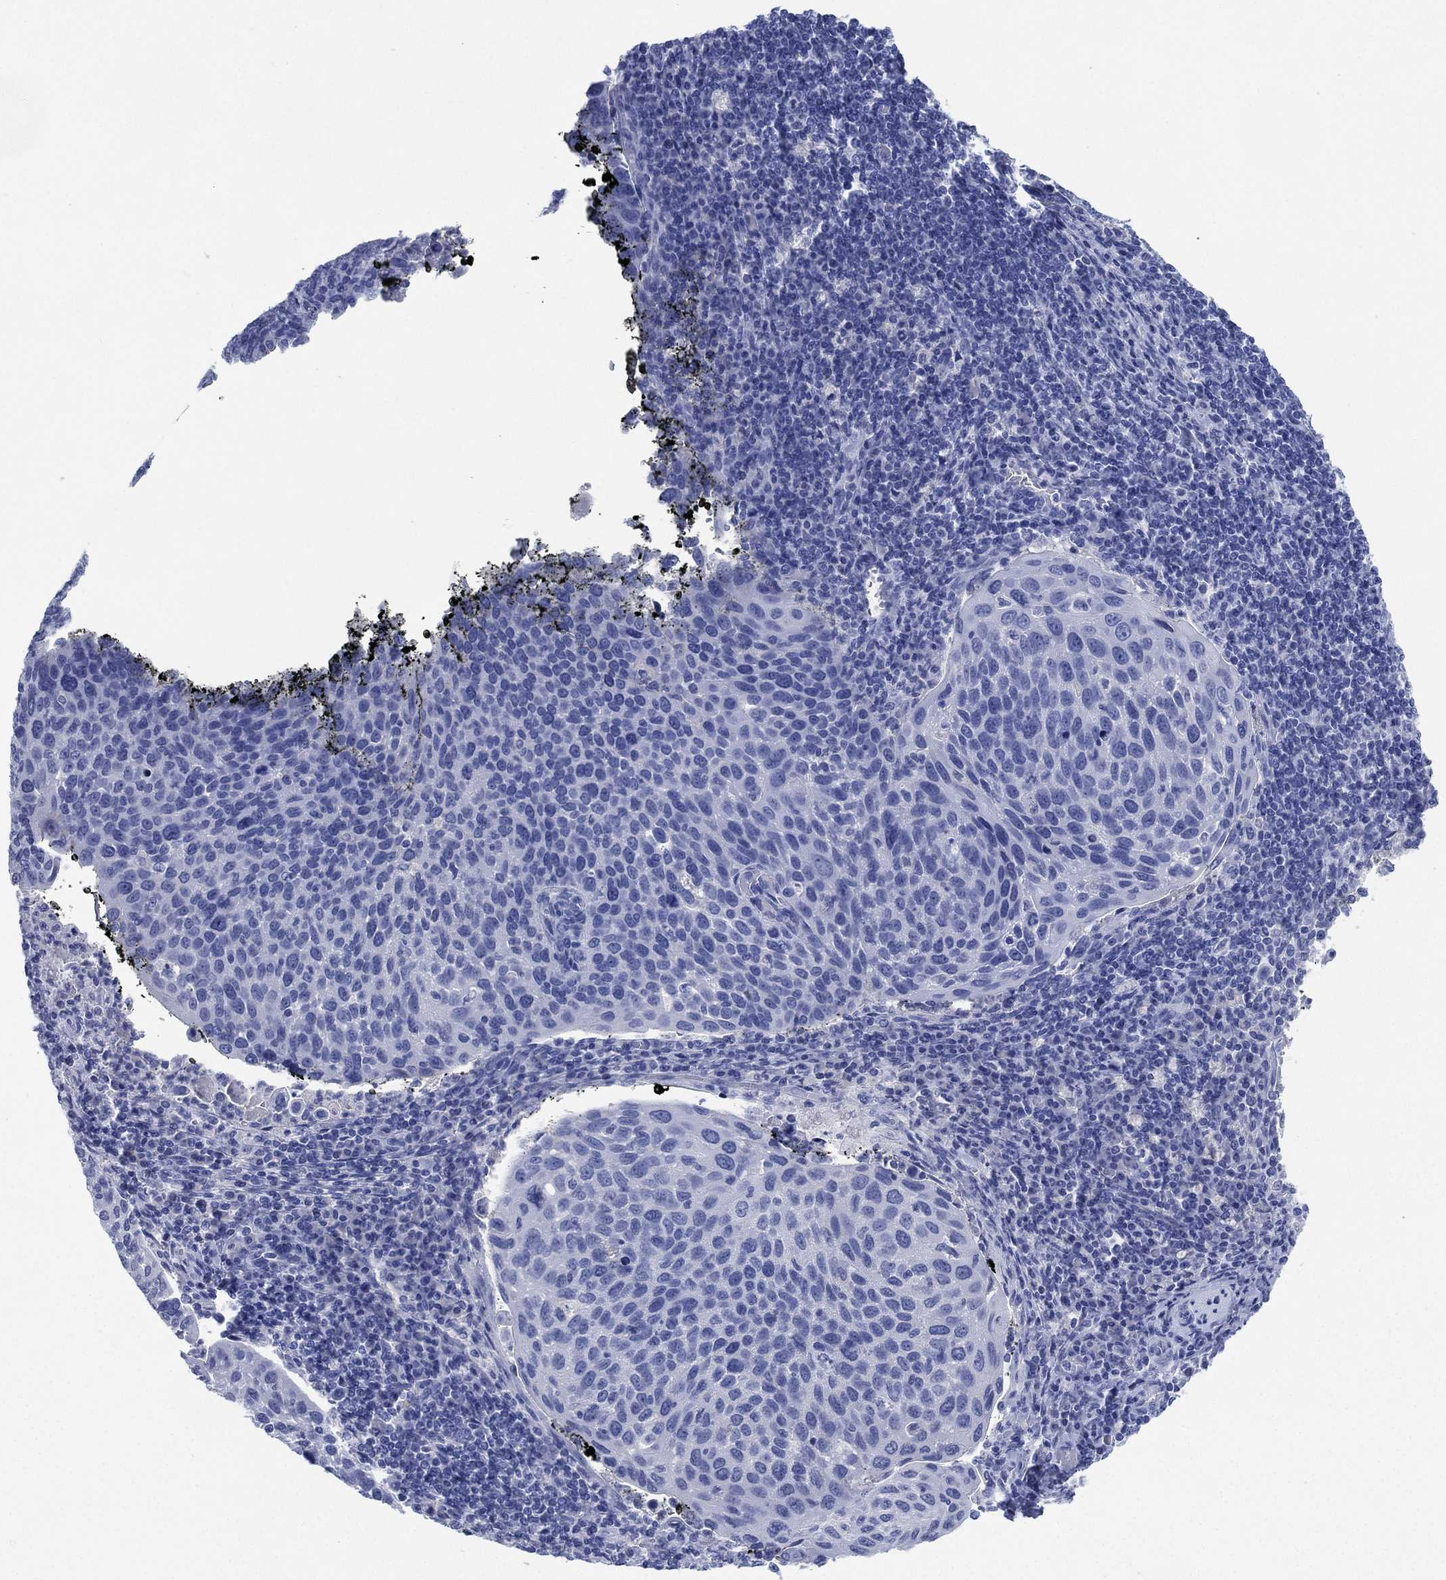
{"staining": {"intensity": "negative", "quantity": "none", "location": "none"}, "tissue": "cervical cancer", "cell_type": "Tumor cells", "image_type": "cancer", "snomed": [{"axis": "morphology", "description": "Squamous cell carcinoma, NOS"}, {"axis": "topography", "description": "Cervix"}], "caption": "The immunohistochemistry (IHC) micrograph has no significant staining in tumor cells of cervical squamous cell carcinoma tissue.", "gene": "SIGLECL1", "patient": {"sex": "female", "age": 54}}